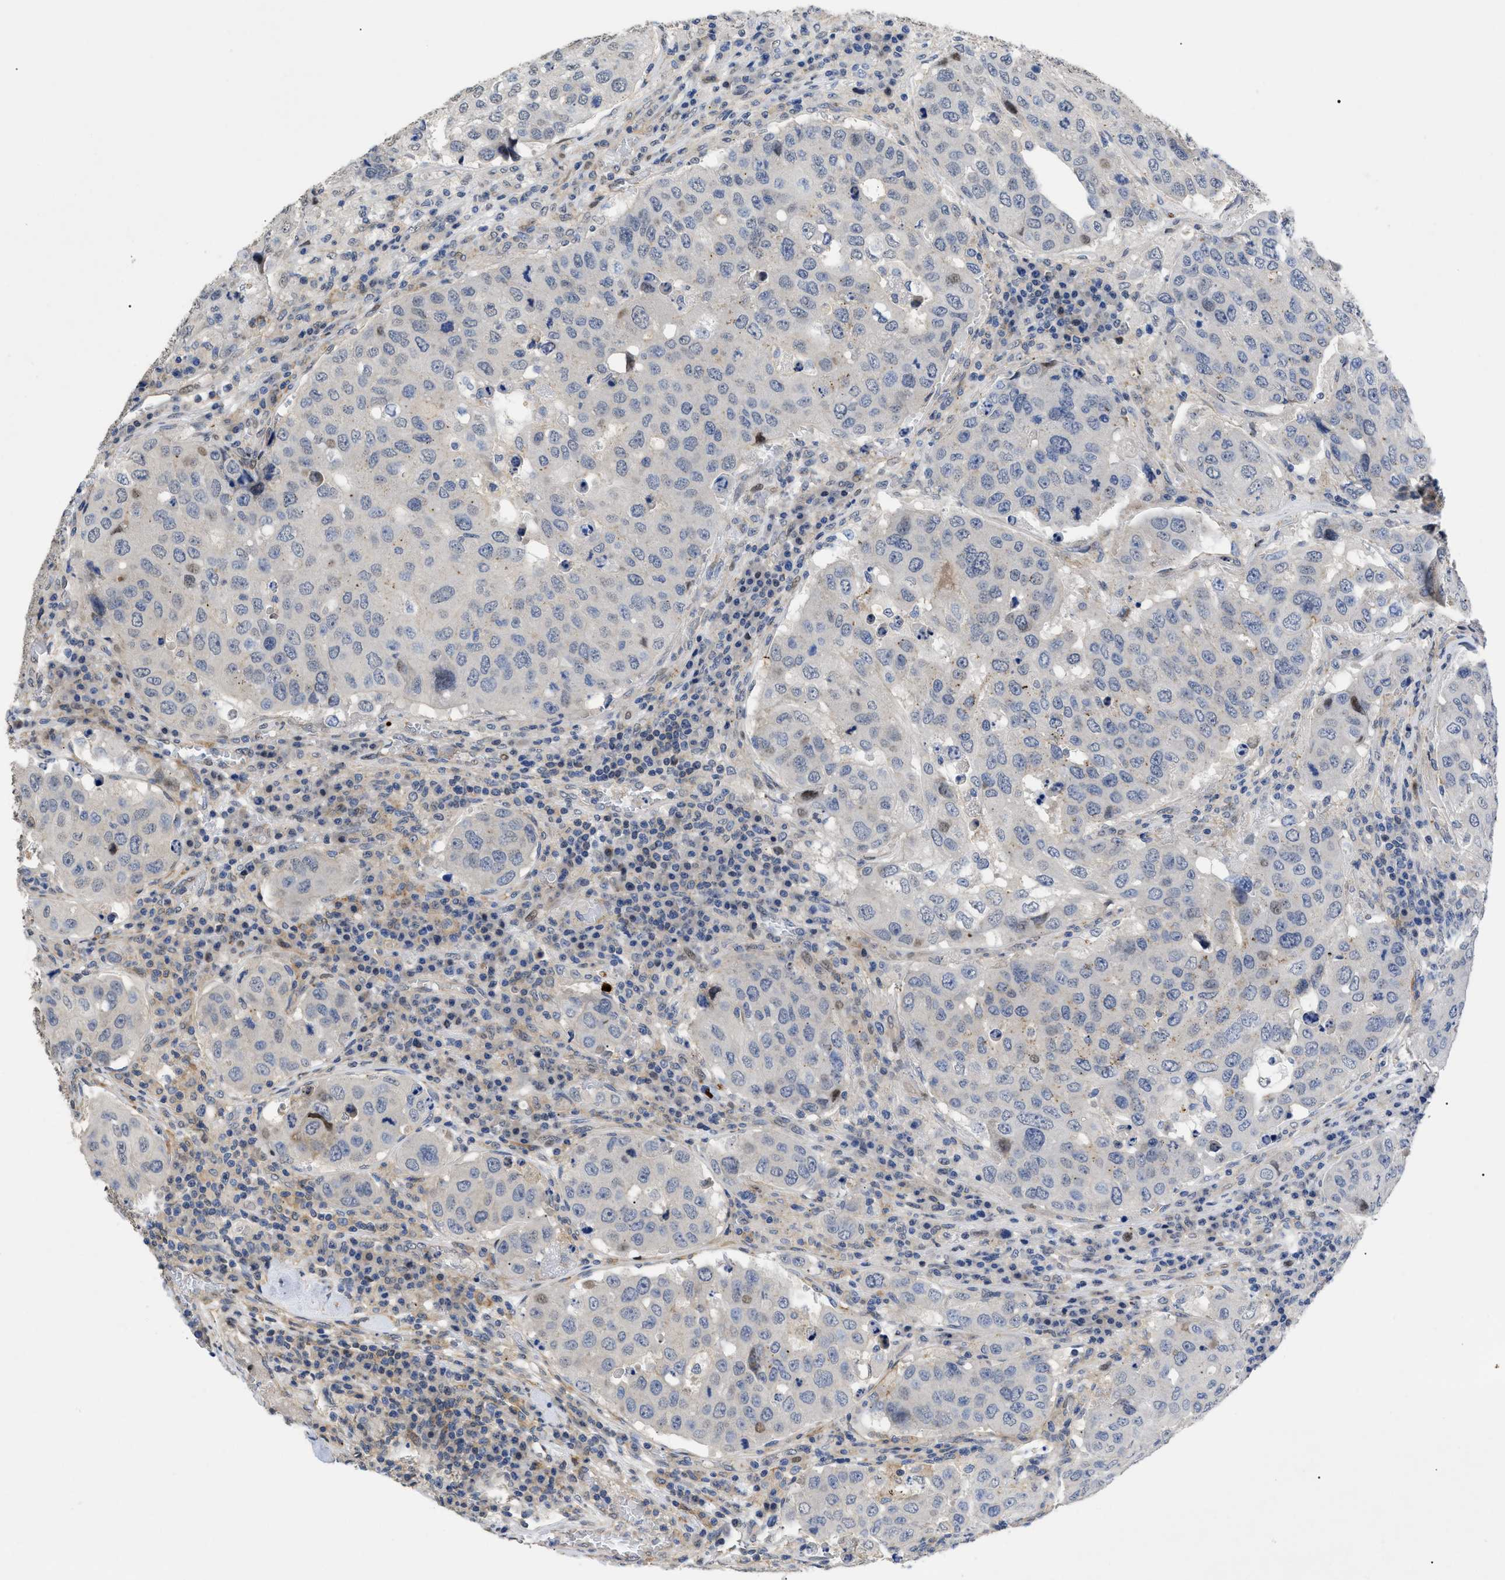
{"staining": {"intensity": "negative", "quantity": "none", "location": "none"}, "tissue": "urothelial cancer", "cell_type": "Tumor cells", "image_type": "cancer", "snomed": [{"axis": "morphology", "description": "Urothelial carcinoma, High grade"}, {"axis": "topography", "description": "Lymph node"}, {"axis": "topography", "description": "Urinary bladder"}], "caption": "High magnification brightfield microscopy of urothelial cancer stained with DAB (3,3'-diaminobenzidine) (brown) and counterstained with hematoxylin (blue): tumor cells show no significant staining.", "gene": "SFXN5", "patient": {"sex": "male", "age": 51}}